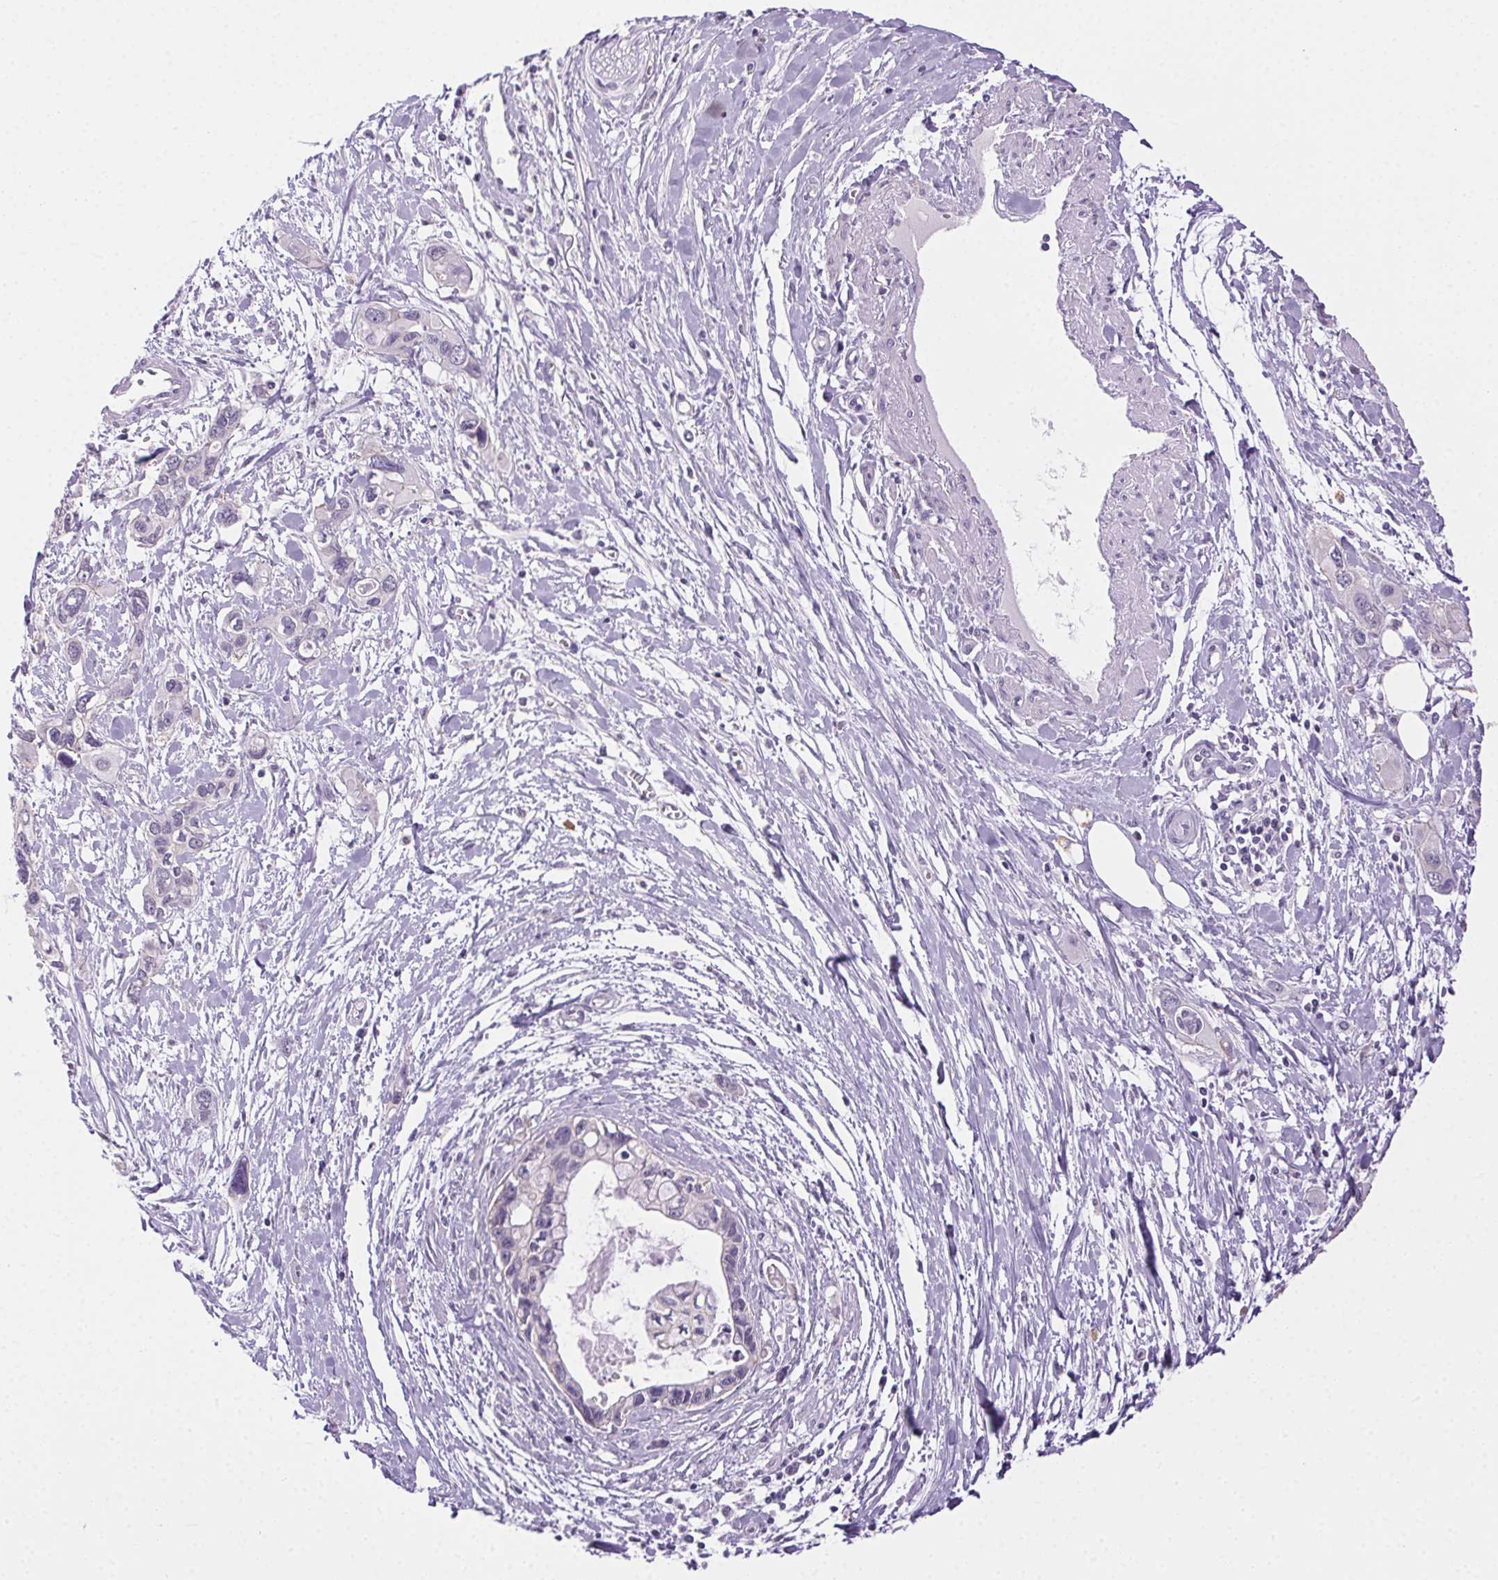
{"staining": {"intensity": "negative", "quantity": "none", "location": "none"}, "tissue": "pancreatic cancer", "cell_type": "Tumor cells", "image_type": "cancer", "snomed": [{"axis": "morphology", "description": "Adenocarcinoma, NOS"}, {"axis": "topography", "description": "Pancreas"}], "caption": "IHC photomicrograph of pancreatic cancer stained for a protein (brown), which demonstrates no expression in tumor cells.", "gene": "CLDN10", "patient": {"sex": "male", "age": 60}}